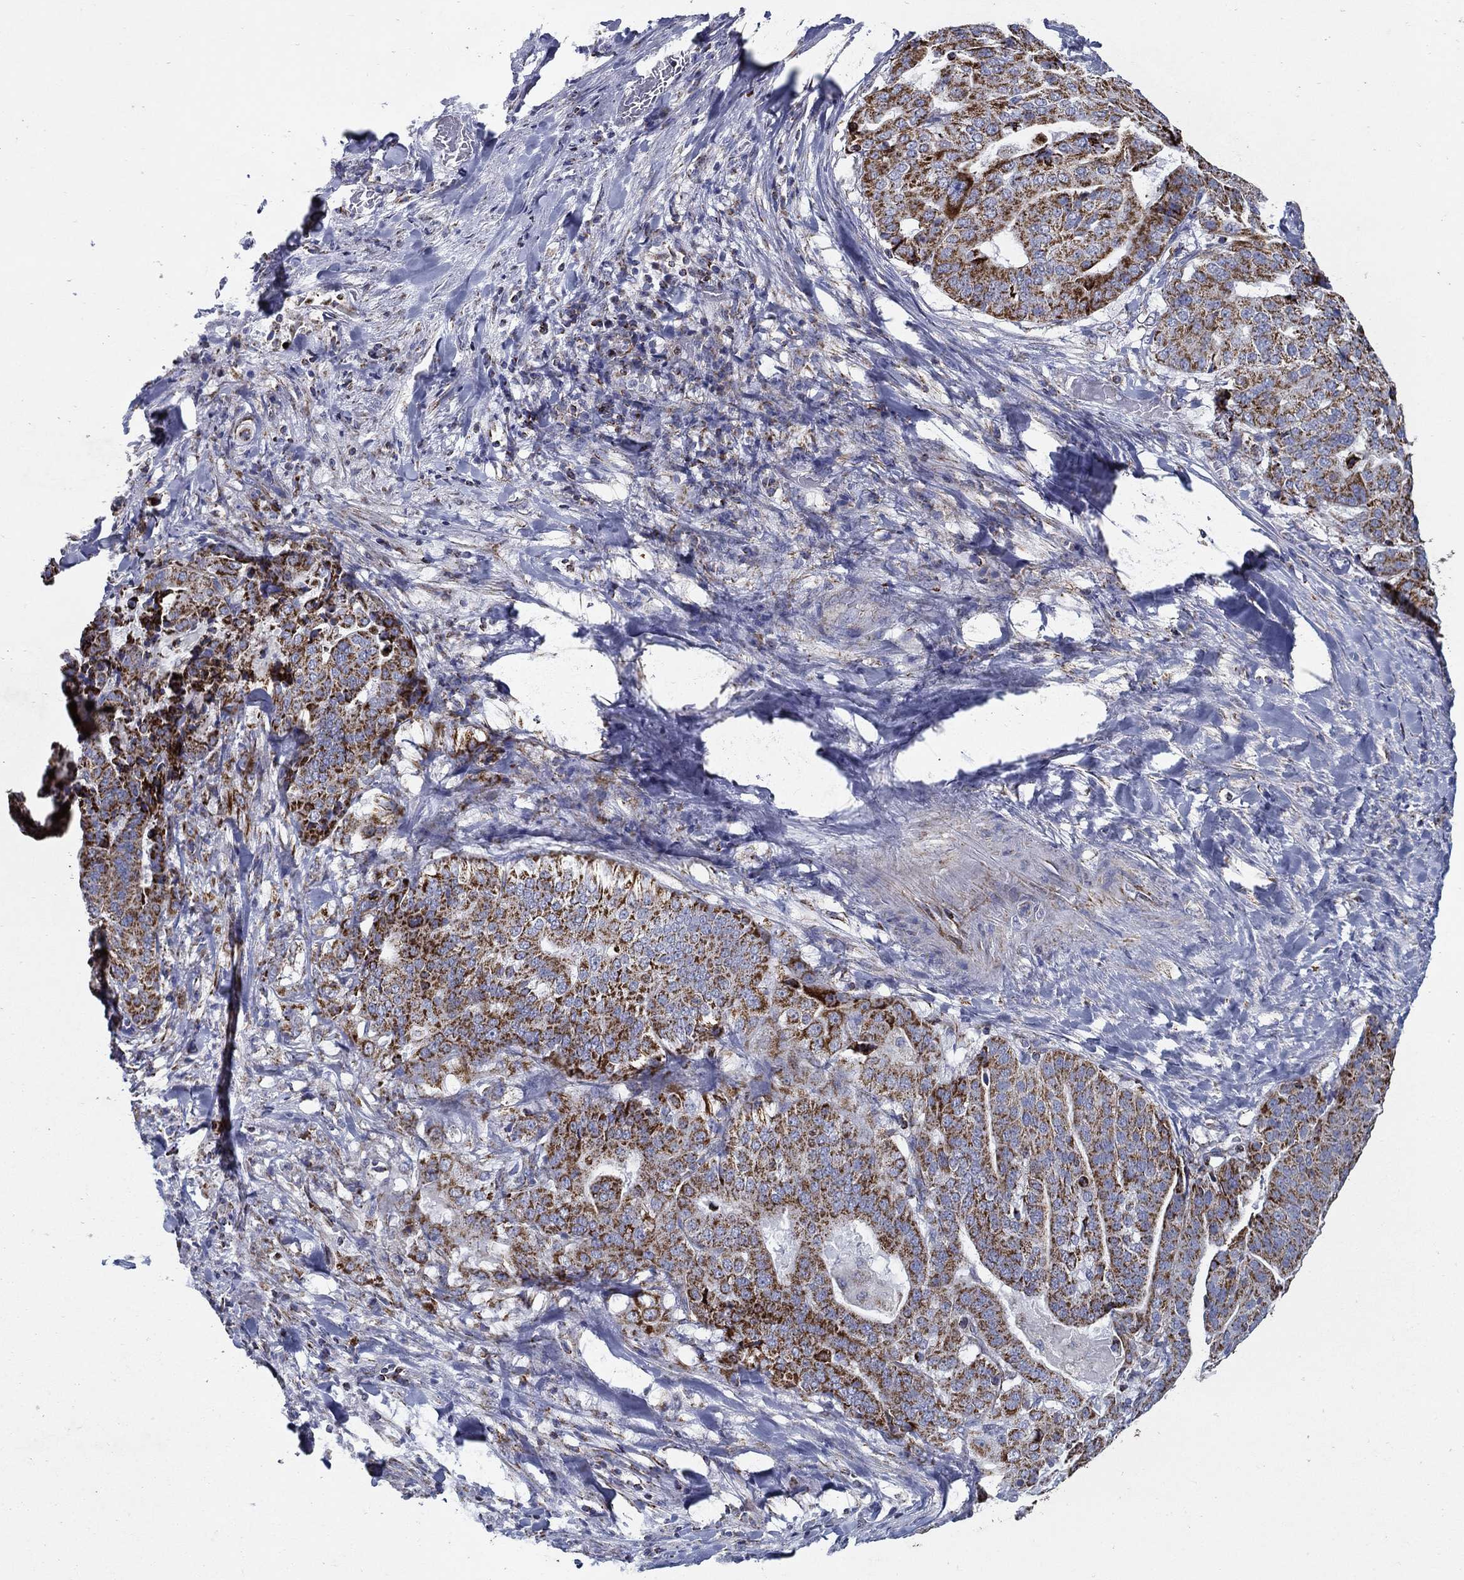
{"staining": {"intensity": "strong", "quantity": ">75%", "location": "cytoplasmic/membranous"}, "tissue": "stomach cancer", "cell_type": "Tumor cells", "image_type": "cancer", "snomed": [{"axis": "morphology", "description": "Adenocarcinoma, NOS"}, {"axis": "topography", "description": "Stomach"}], "caption": "Adenocarcinoma (stomach) stained with a brown dye displays strong cytoplasmic/membranous positive expression in approximately >75% of tumor cells.", "gene": "SFXN1", "patient": {"sex": "male", "age": 48}}